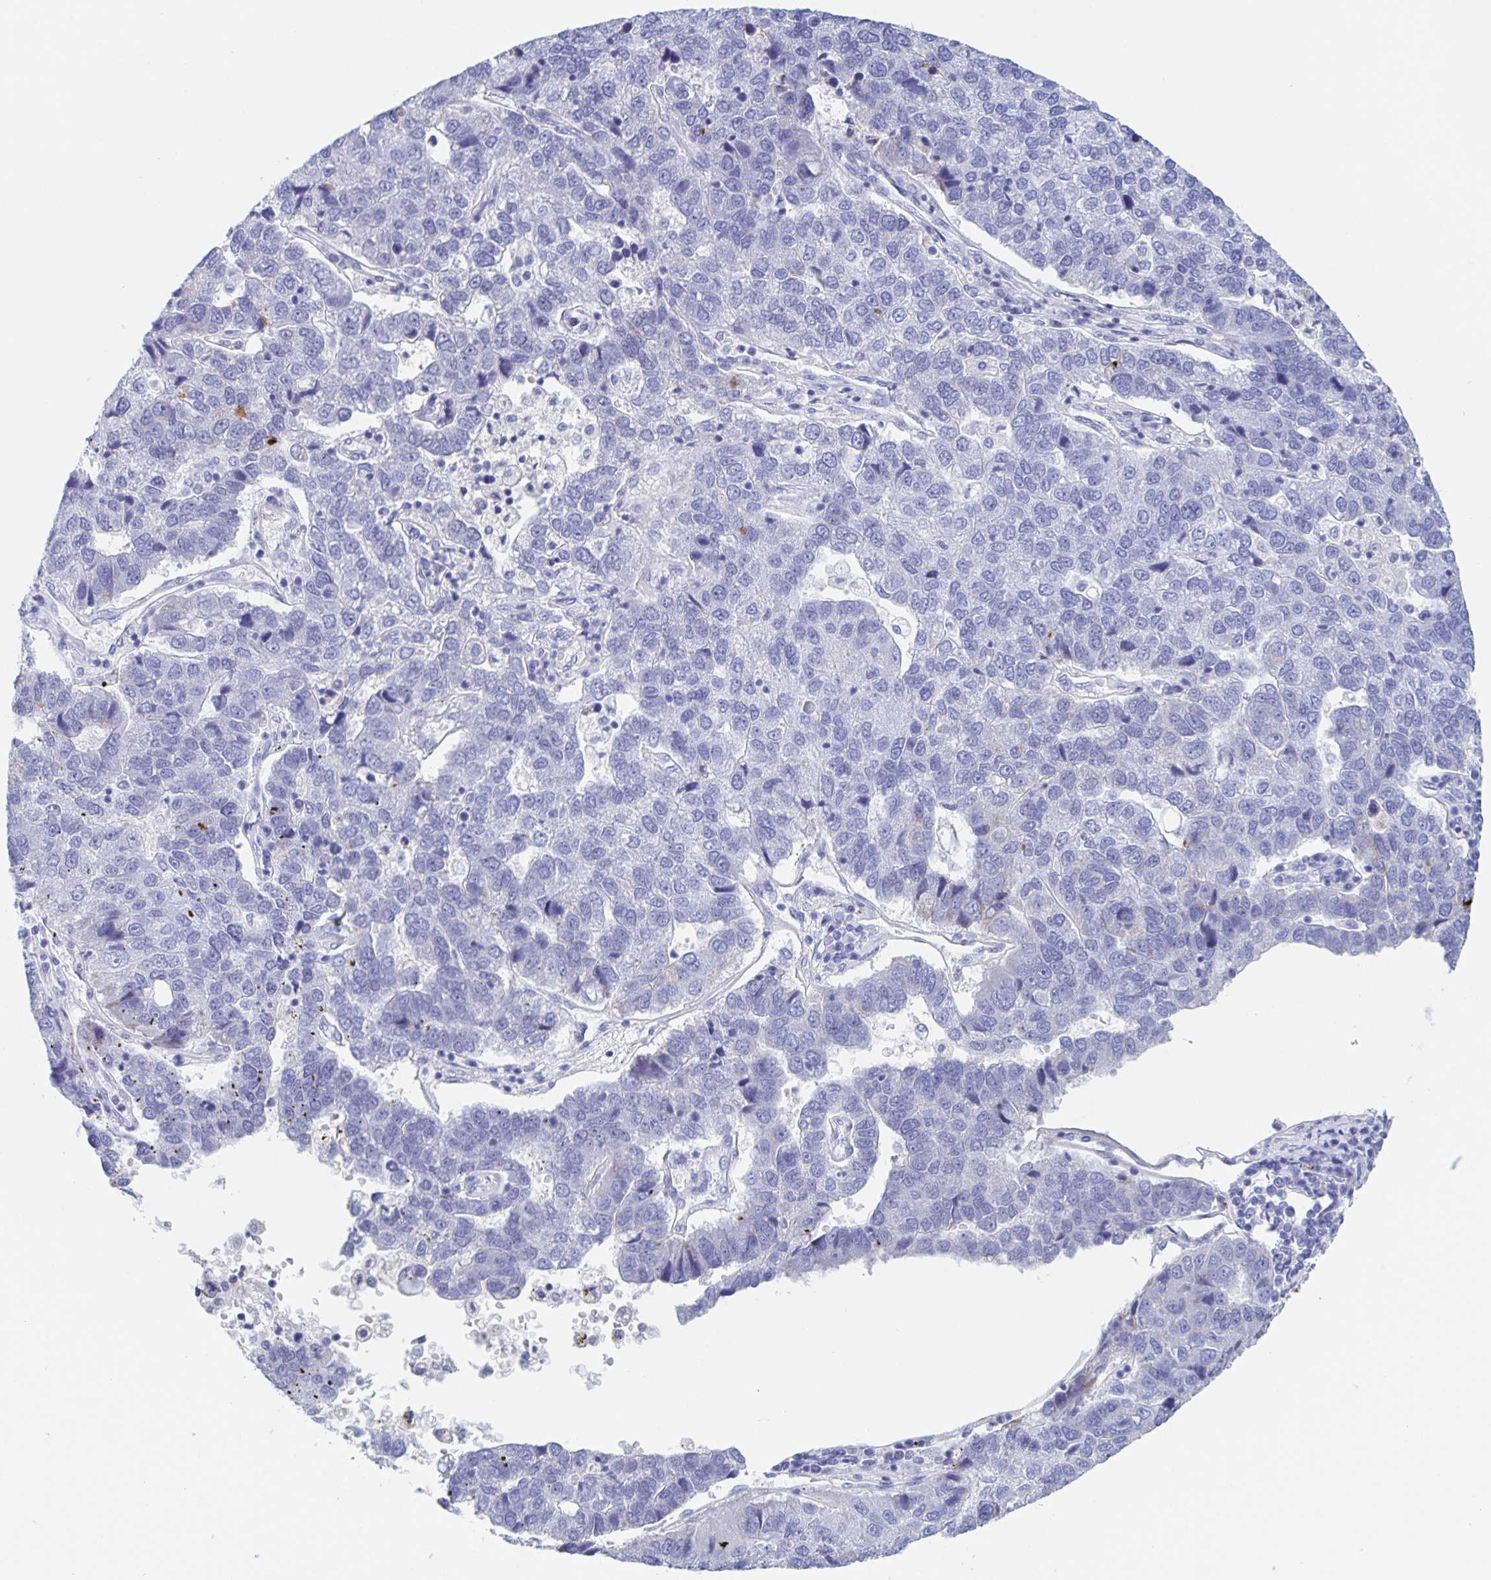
{"staining": {"intensity": "negative", "quantity": "none", "location": "none"}, "tissue": "pancreatic cancer", "cell_type": "Tumor cells", "image_type": "cancer", "snomed": [{"axis": "morphology", "description": "Adenocarcinoma, NOS"}, {"axis": "topography", "description": "Pancreas"}], "caption": "Immunohistochemistry of pancreatic cancer shows no positivity in tumor cells.", "gene": "DMBT1", "patient": {"sex": "female", "age": 61}}